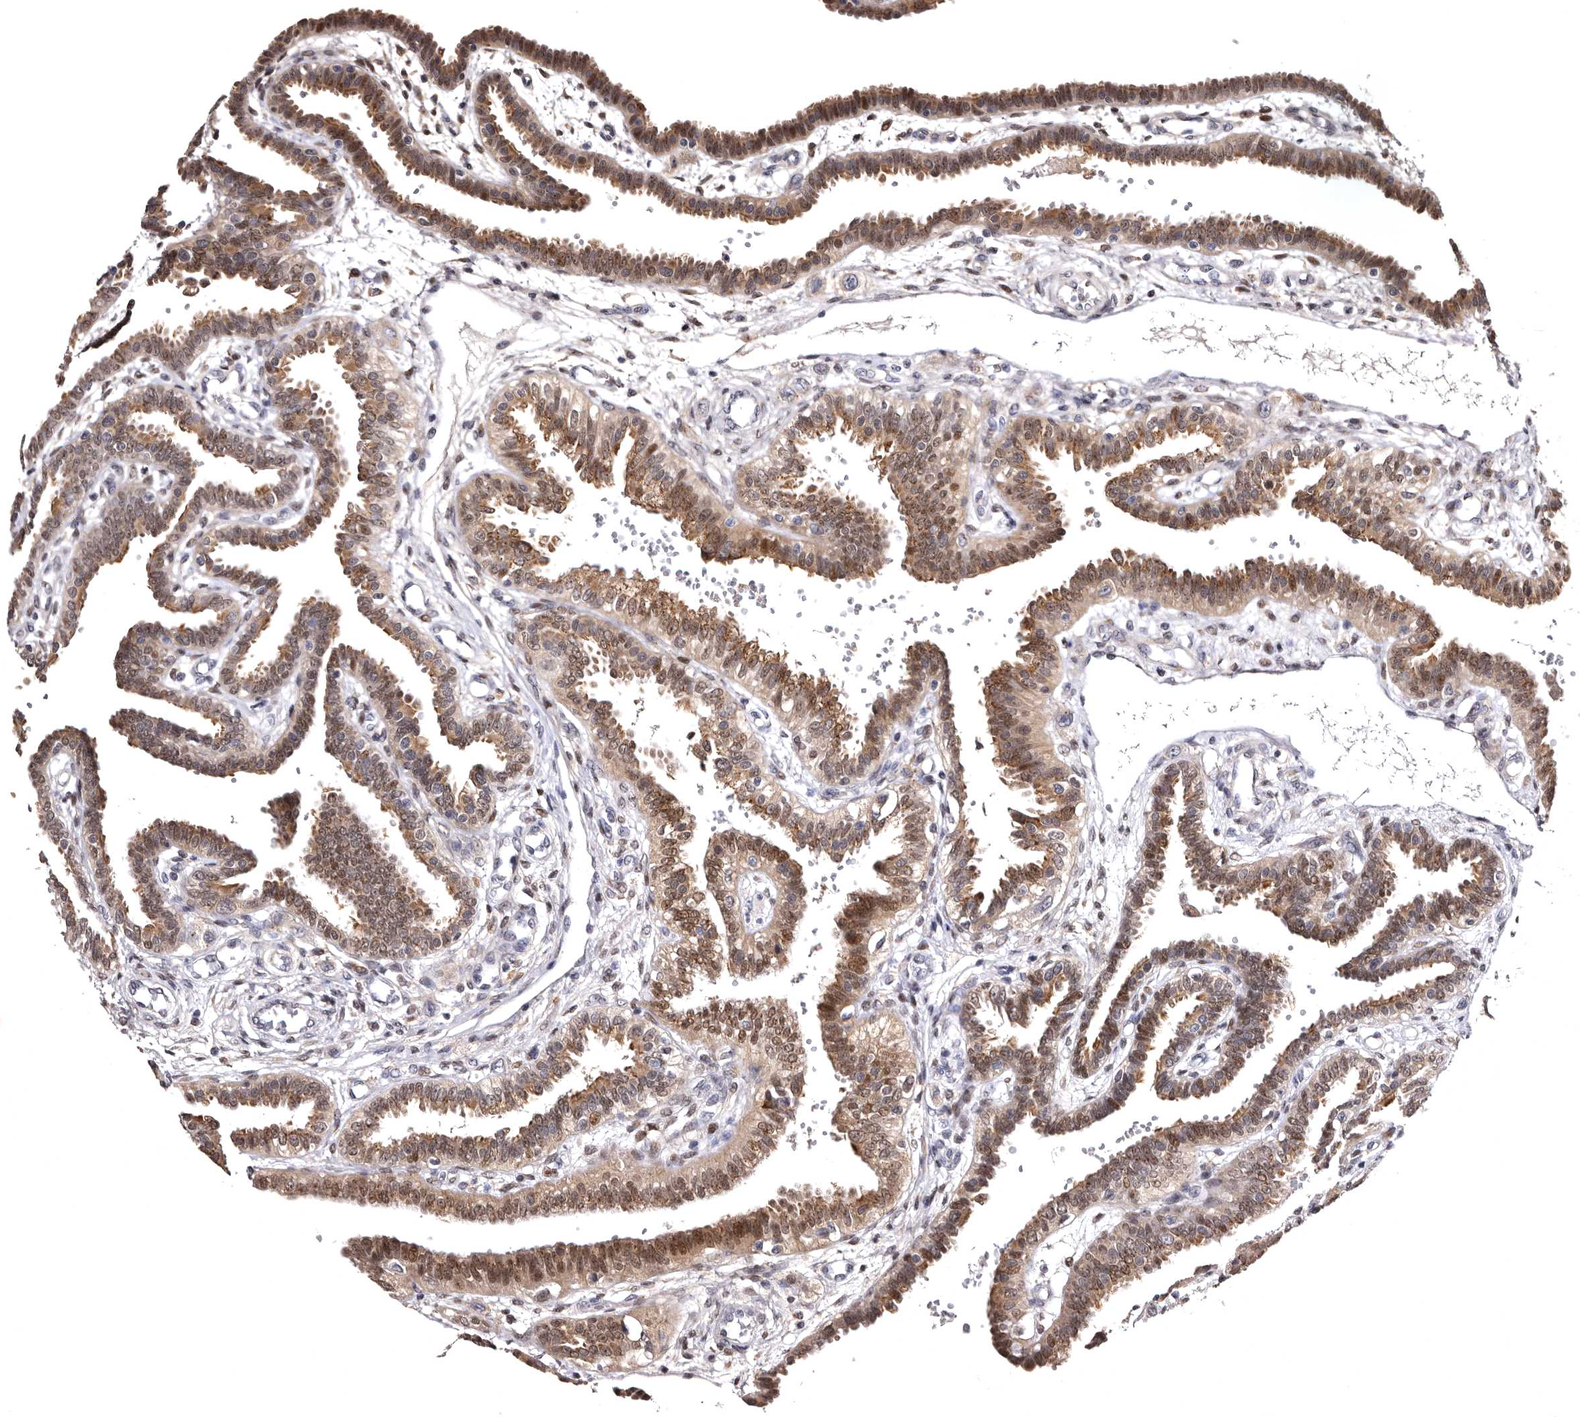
{"staining": {"intensity": "moderate", "quantity": ">75%", "location": "cytoplasmic/membranous,nuclear"}, "tissue": "fallopian tube", "cell_type": "Glandular cells", "image_type": "normal", "snomed": [{"axis": "morphology", "description": "Normal tissue, NOS"}, {"axis": "topography", "description": "Fallopian tube"}, {"axis": "topography", "description": "Placenta"}], "caption": "A photomicrograph of human fallopian tube stained for a protein reveals moderate cytoplasmic/membranous,nuclear brown staining in glandular cells.", "gene": "FAM91A1", "patient": {"sex": "female", "age": 34}}